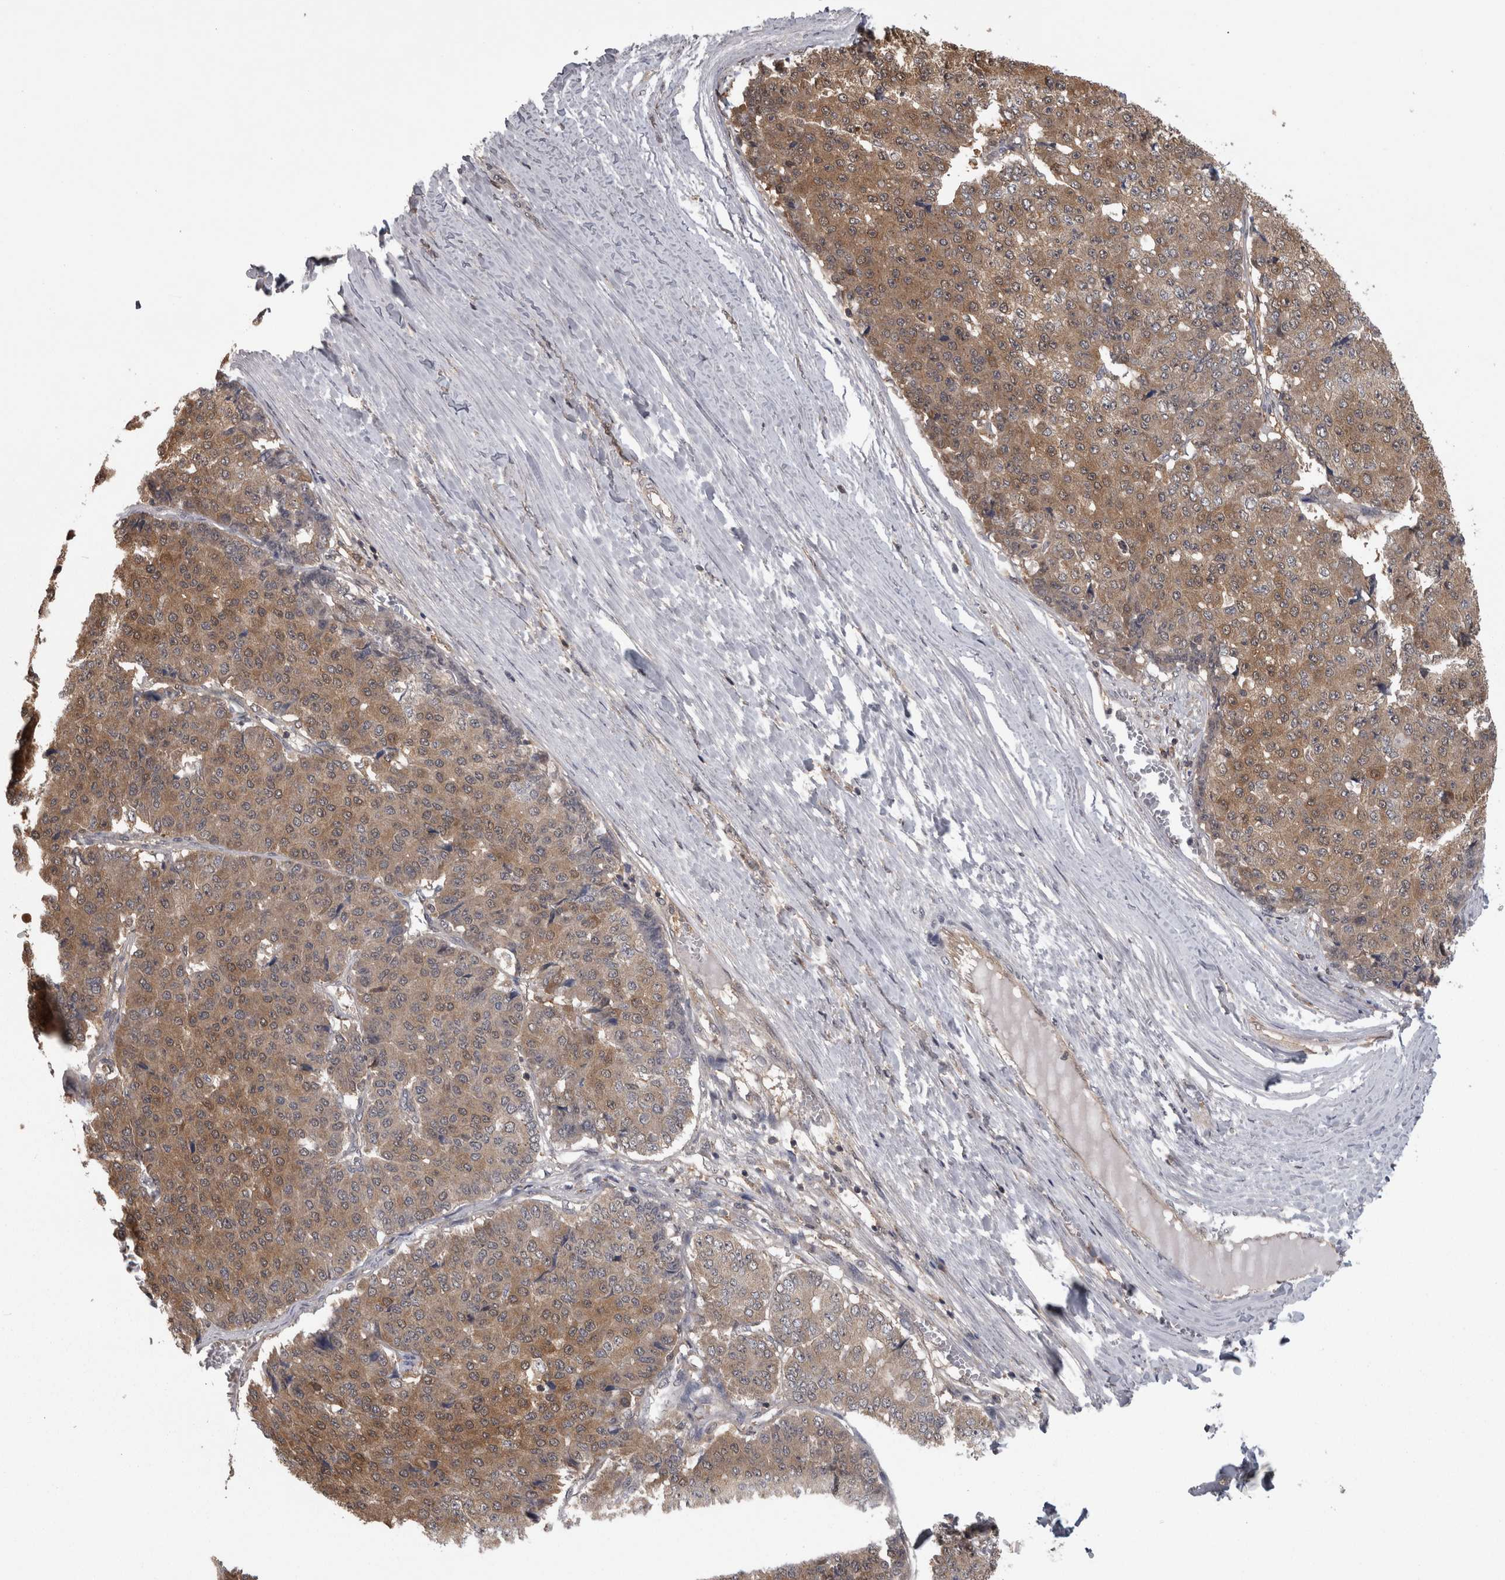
{"staining": {"intensity": "moderate", "quantity": ">75%", "location": "cytoplasmic/membranous"}, "tissue": "pancreatic cancer", "cell_type": "Tumor cells", "image_type": "cancer", "snomed": [{"axis": "morphology", "description": "Adenocarcinoma, NOS"}, {"axis": "topography", "description": "Pancreas"}], "caption": "About >75% of tumor cells in human pancreatic adenocarcinoma display moderate cytoplasmic/membranous protein staining as visualized by brown immunohistochemical staining.", "gene": "APRT", "patient": {"sex": "male", "age": 50}}